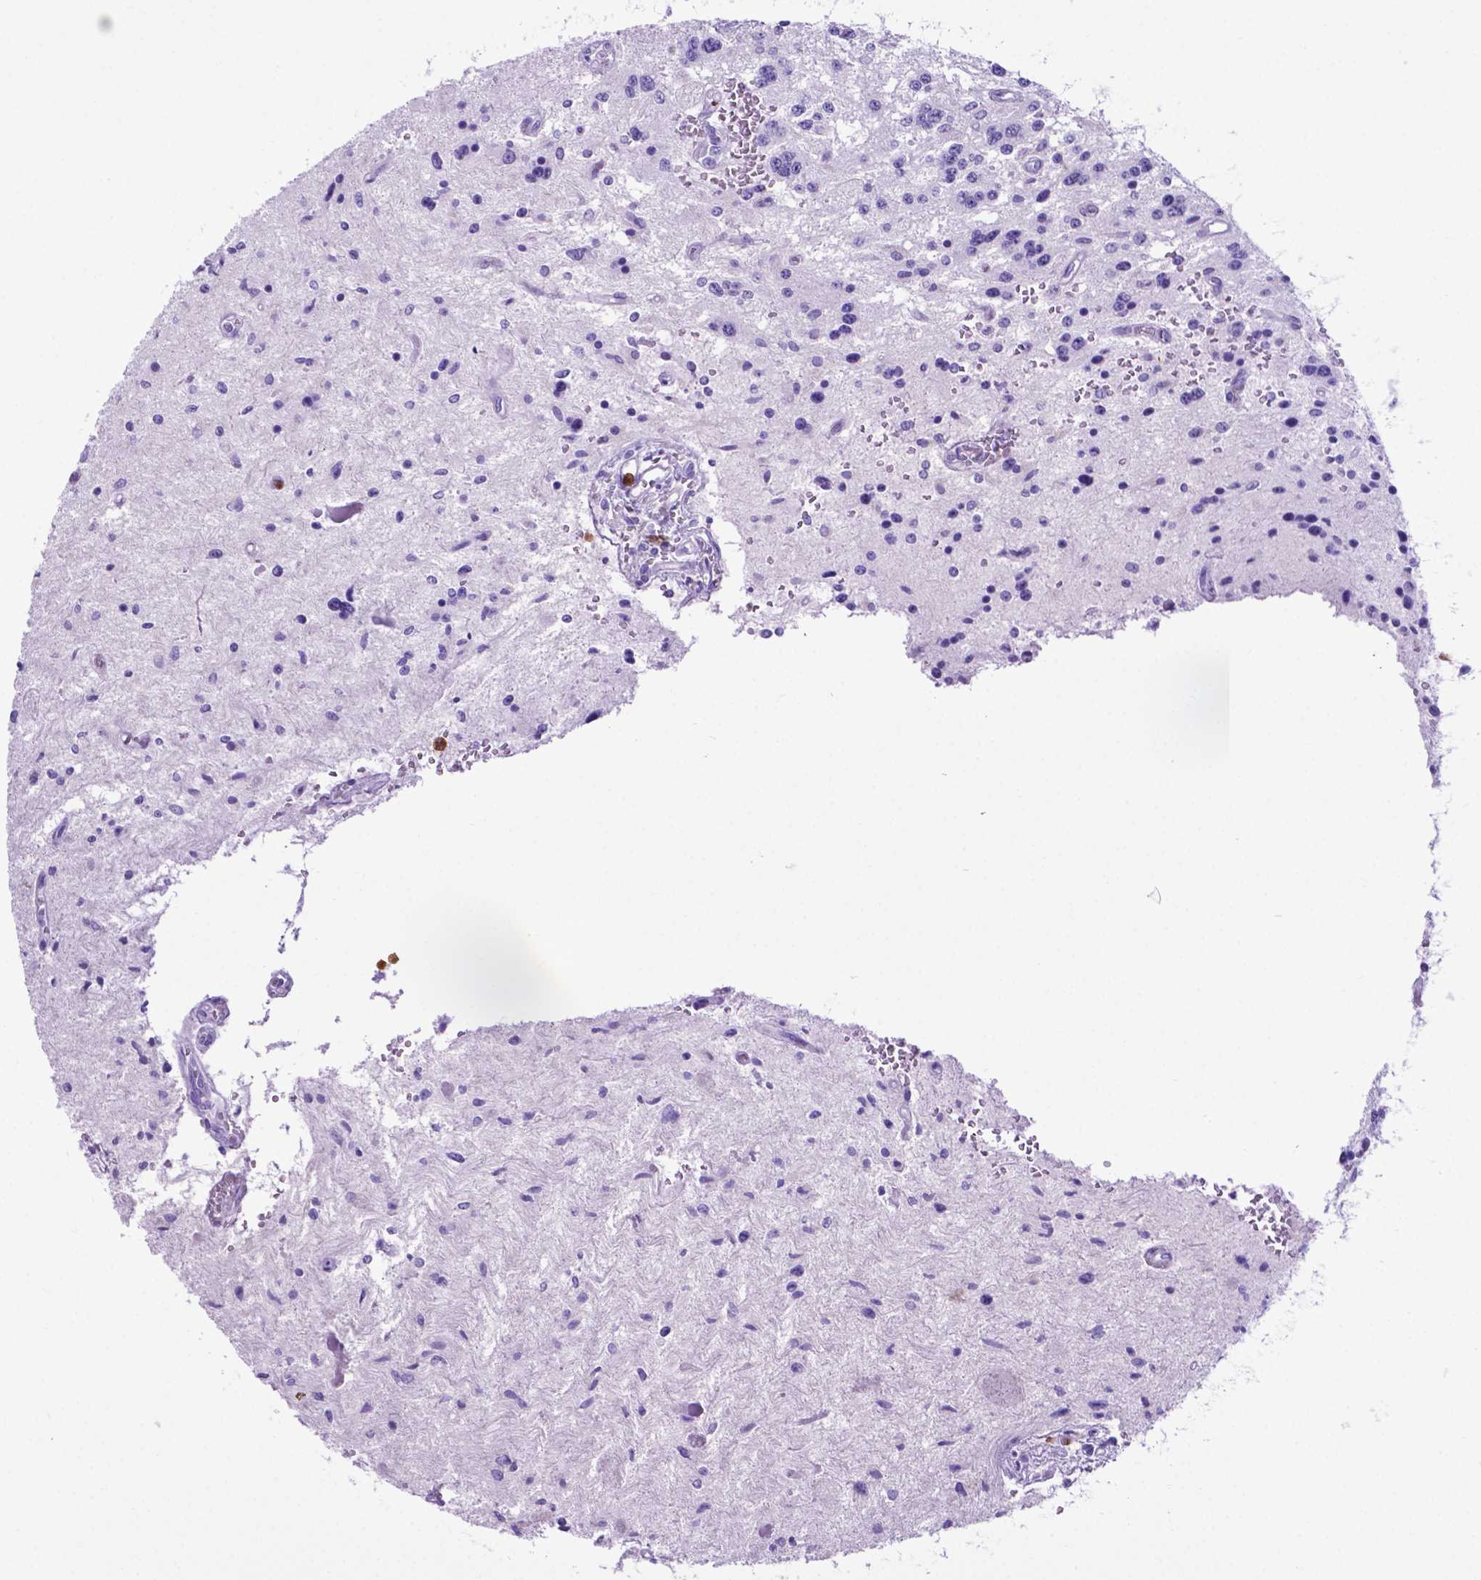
{"staining": {"intensity": "negative", "quantity": "none", "location": "none"}, "tissue": "glioma", "cell_type": "Tumor cells", "image_type": "cancer", "snomed": [{"axis": "morphology", "description": "Glioma, malignant, Low grade"}, {"axis": "topography", "description": "Cerebellum"}], "caption": "This is an immunohistochemistry micrograph of human low-grade glioma (malignant). There is no positivity in tumor cells.", "gene": "LZTR1", "patient": {"sex": "female", "age": 14}}